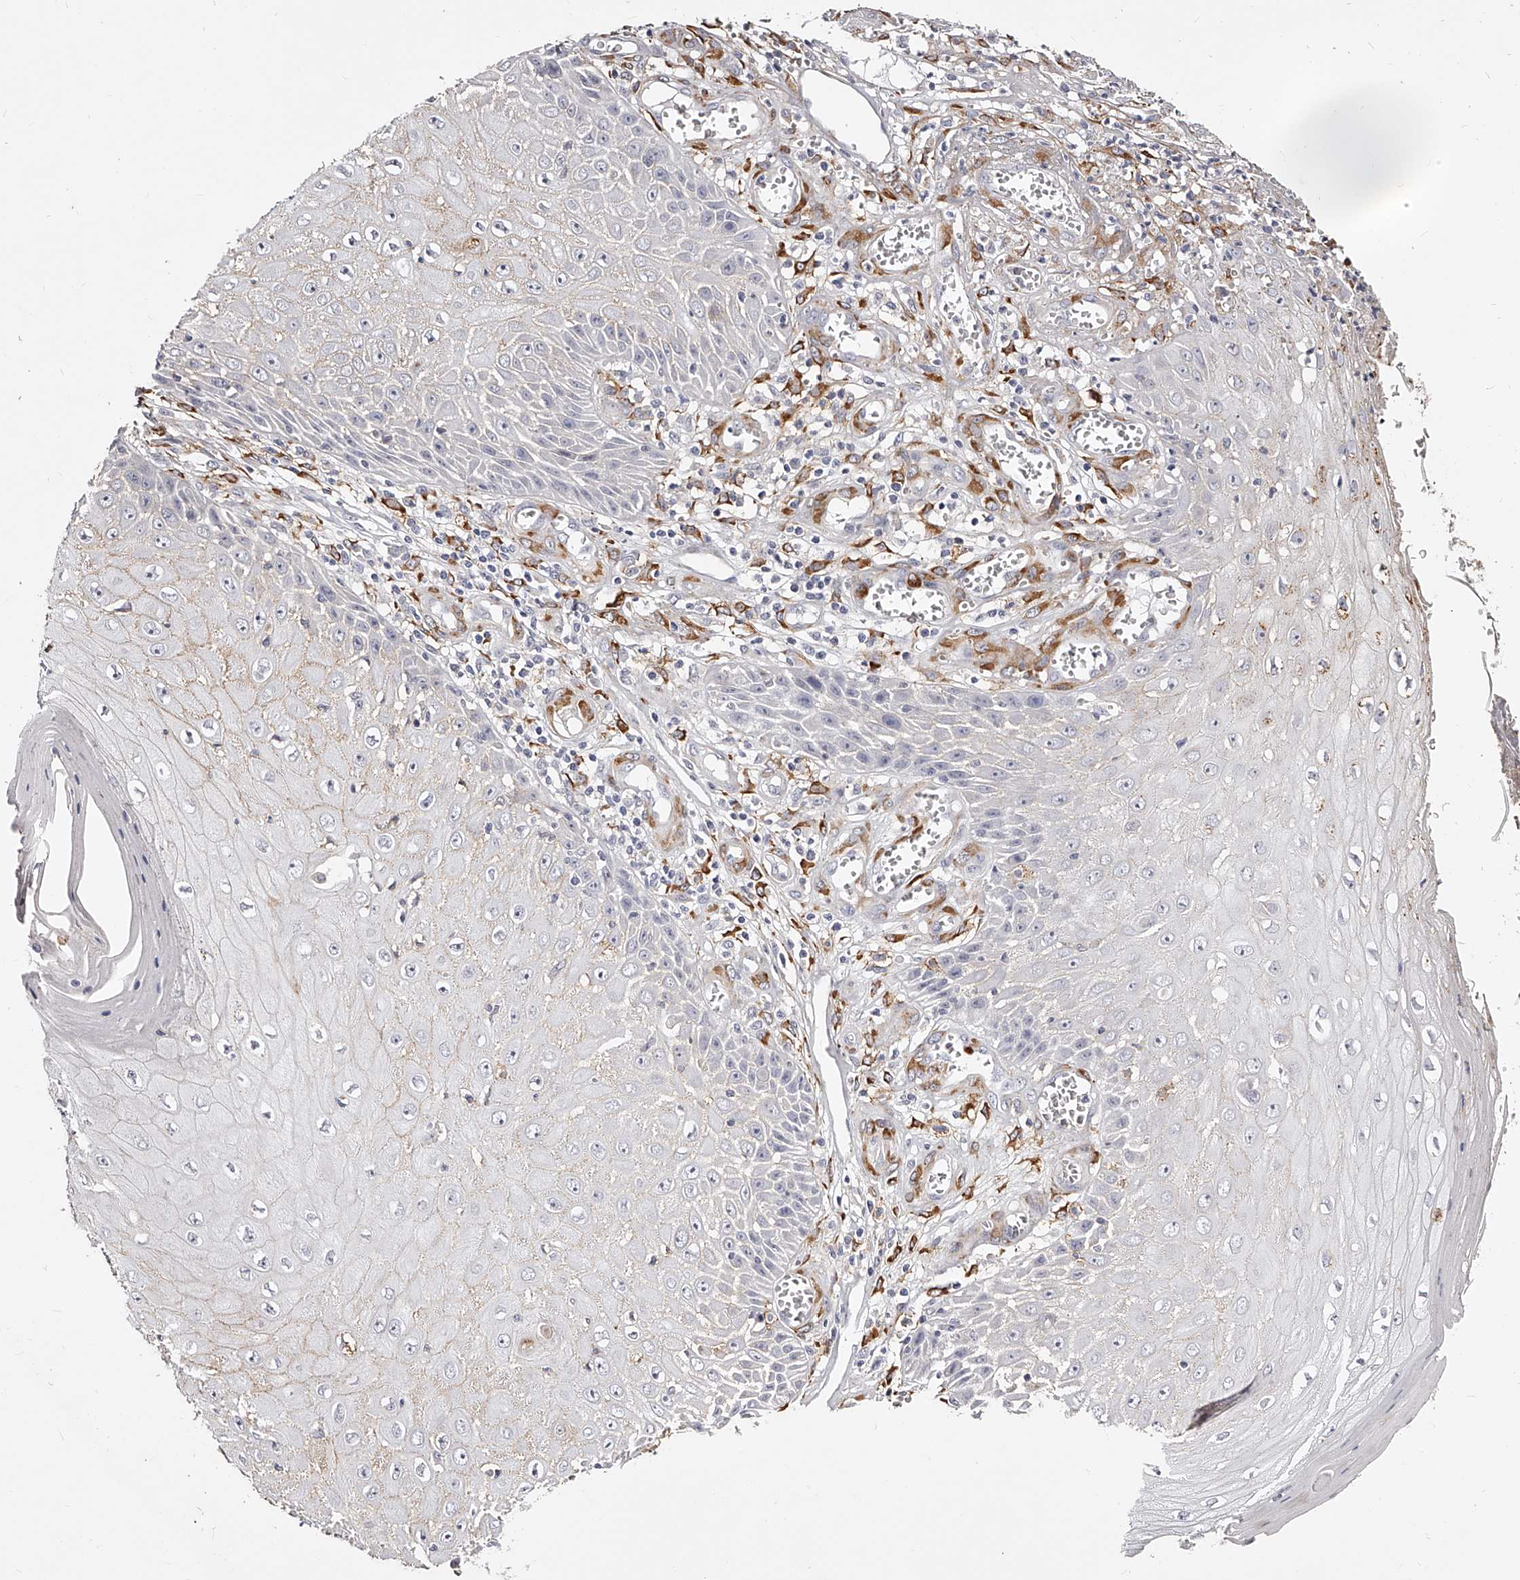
{"staining": {"intensity": "weak", "quantity": "<25%", "location": "cytoplasmic/membranous"}, "tissue": "skin cancer", "cell_type": "Tumor cells", "image_type": "cancer", "snomed": [{"axis": "morphology", "description": "Squamous cell carcinoma, NOS"}, {"axis": "topography", "description": "Skin"}], "caption": "An immunohistochemistry (IHC) photomicrograph of squamous cell carcinoma (skin) is shown. There is no staining in tumor cells of squamous cell carcinoma (skin).", "gene": "CD82", "patient": {"sex": "female", "age": 73}}